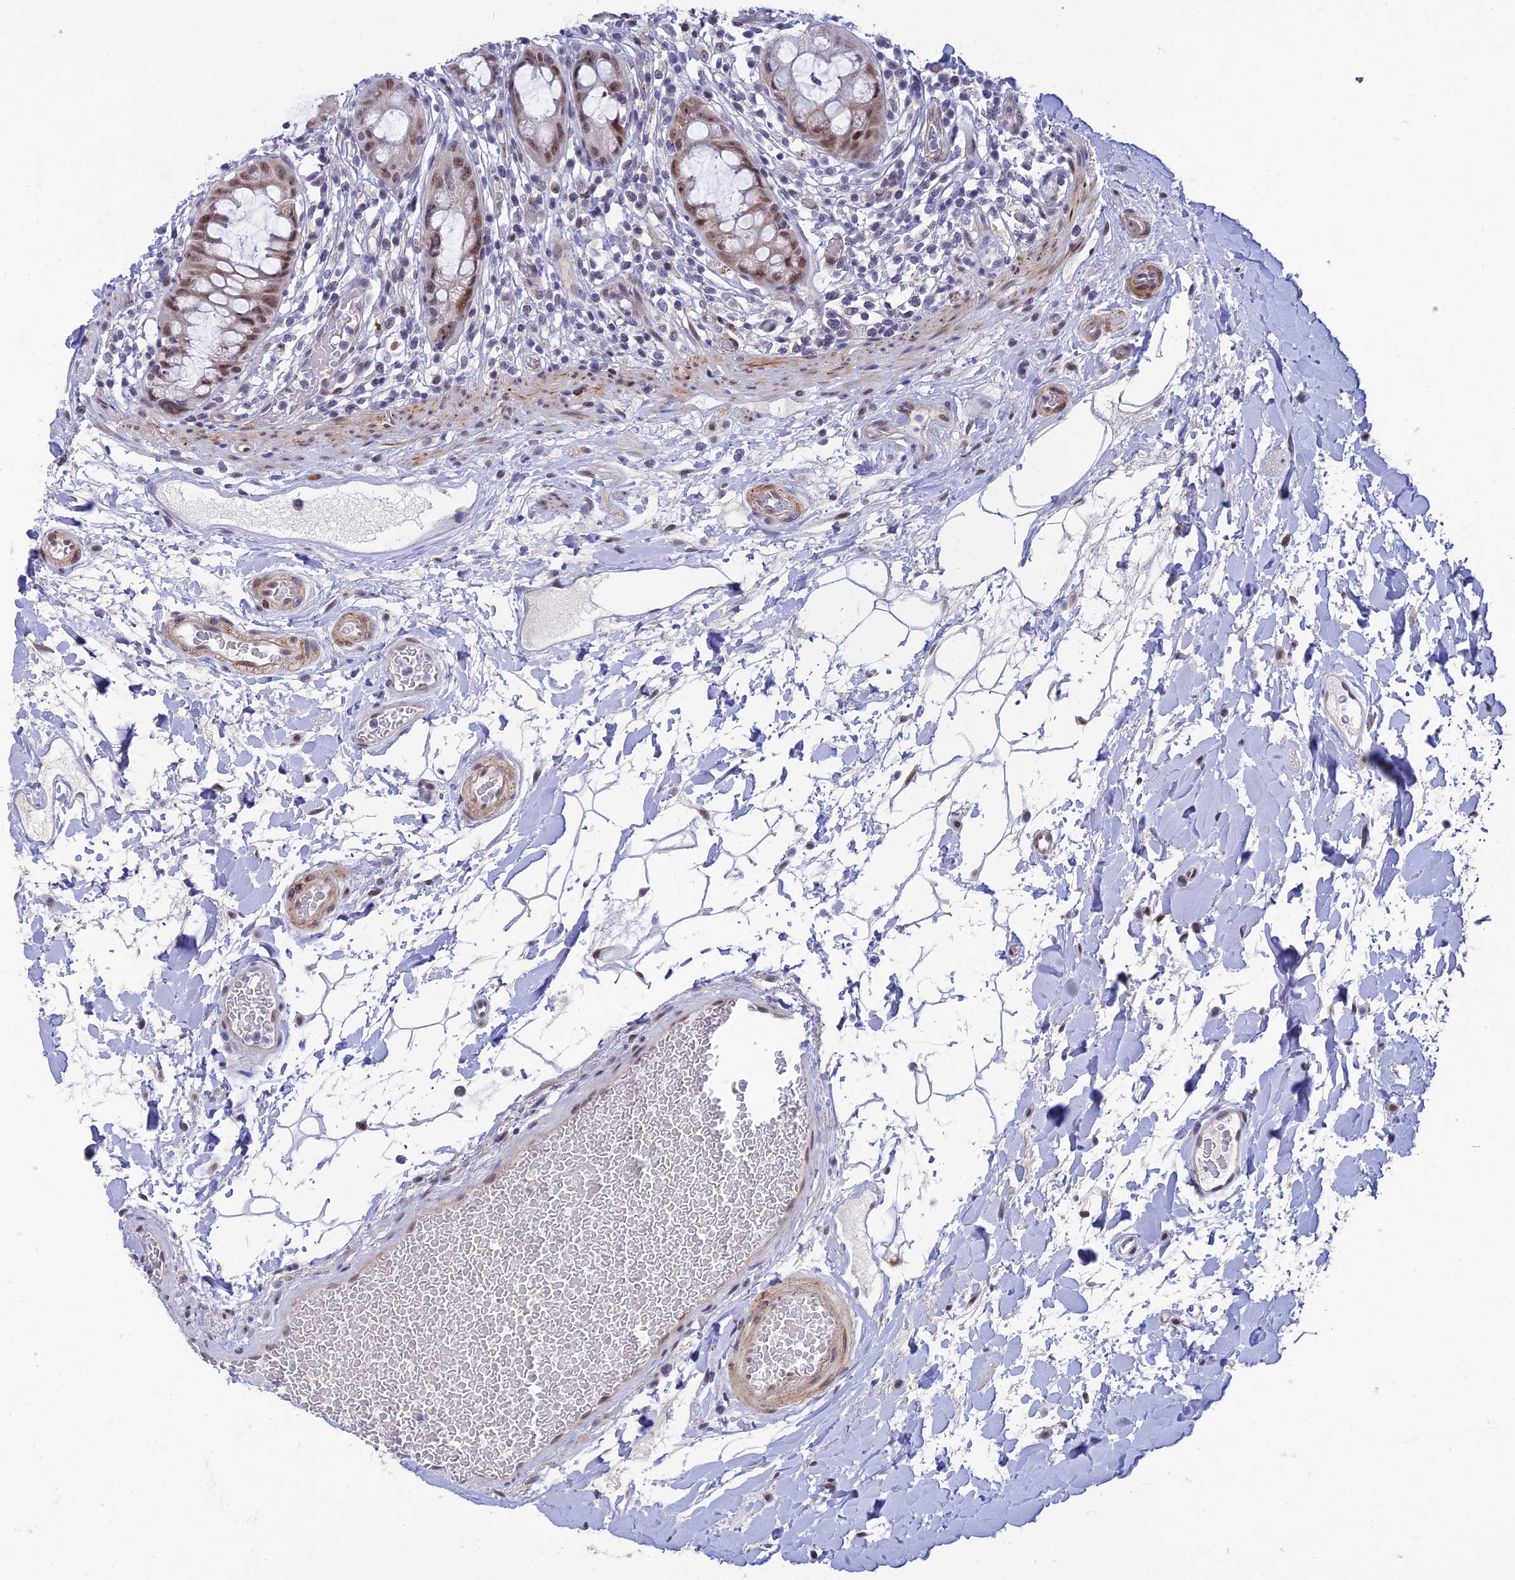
{"staining": {"intensity": "moderate", "quantity": ">75%", "location": "cytoplasmic/membranous,nuclear"}, "tissue": "rectum", "cell_type": "Glandular cells", "image_type": "normal", "snomed": [{"axis": "morphology", "description": "Normal tissue, NOS"}, {"axis": "topography", "description": "Rectum"}], "caption": "High-power microscopy captured an immunohistochemistry photomicrograph of unremarkable rectum, revealing moderate cytoplasmic/membranous,nuclear positivity in approximately >75% of glandular cells. (DAB (3,3'-diaminobenzidine) = brown stain, brightfield microscopy at high magnification).", "gene": "CLK4", "patient": {"sex": "female", "age": 57}}